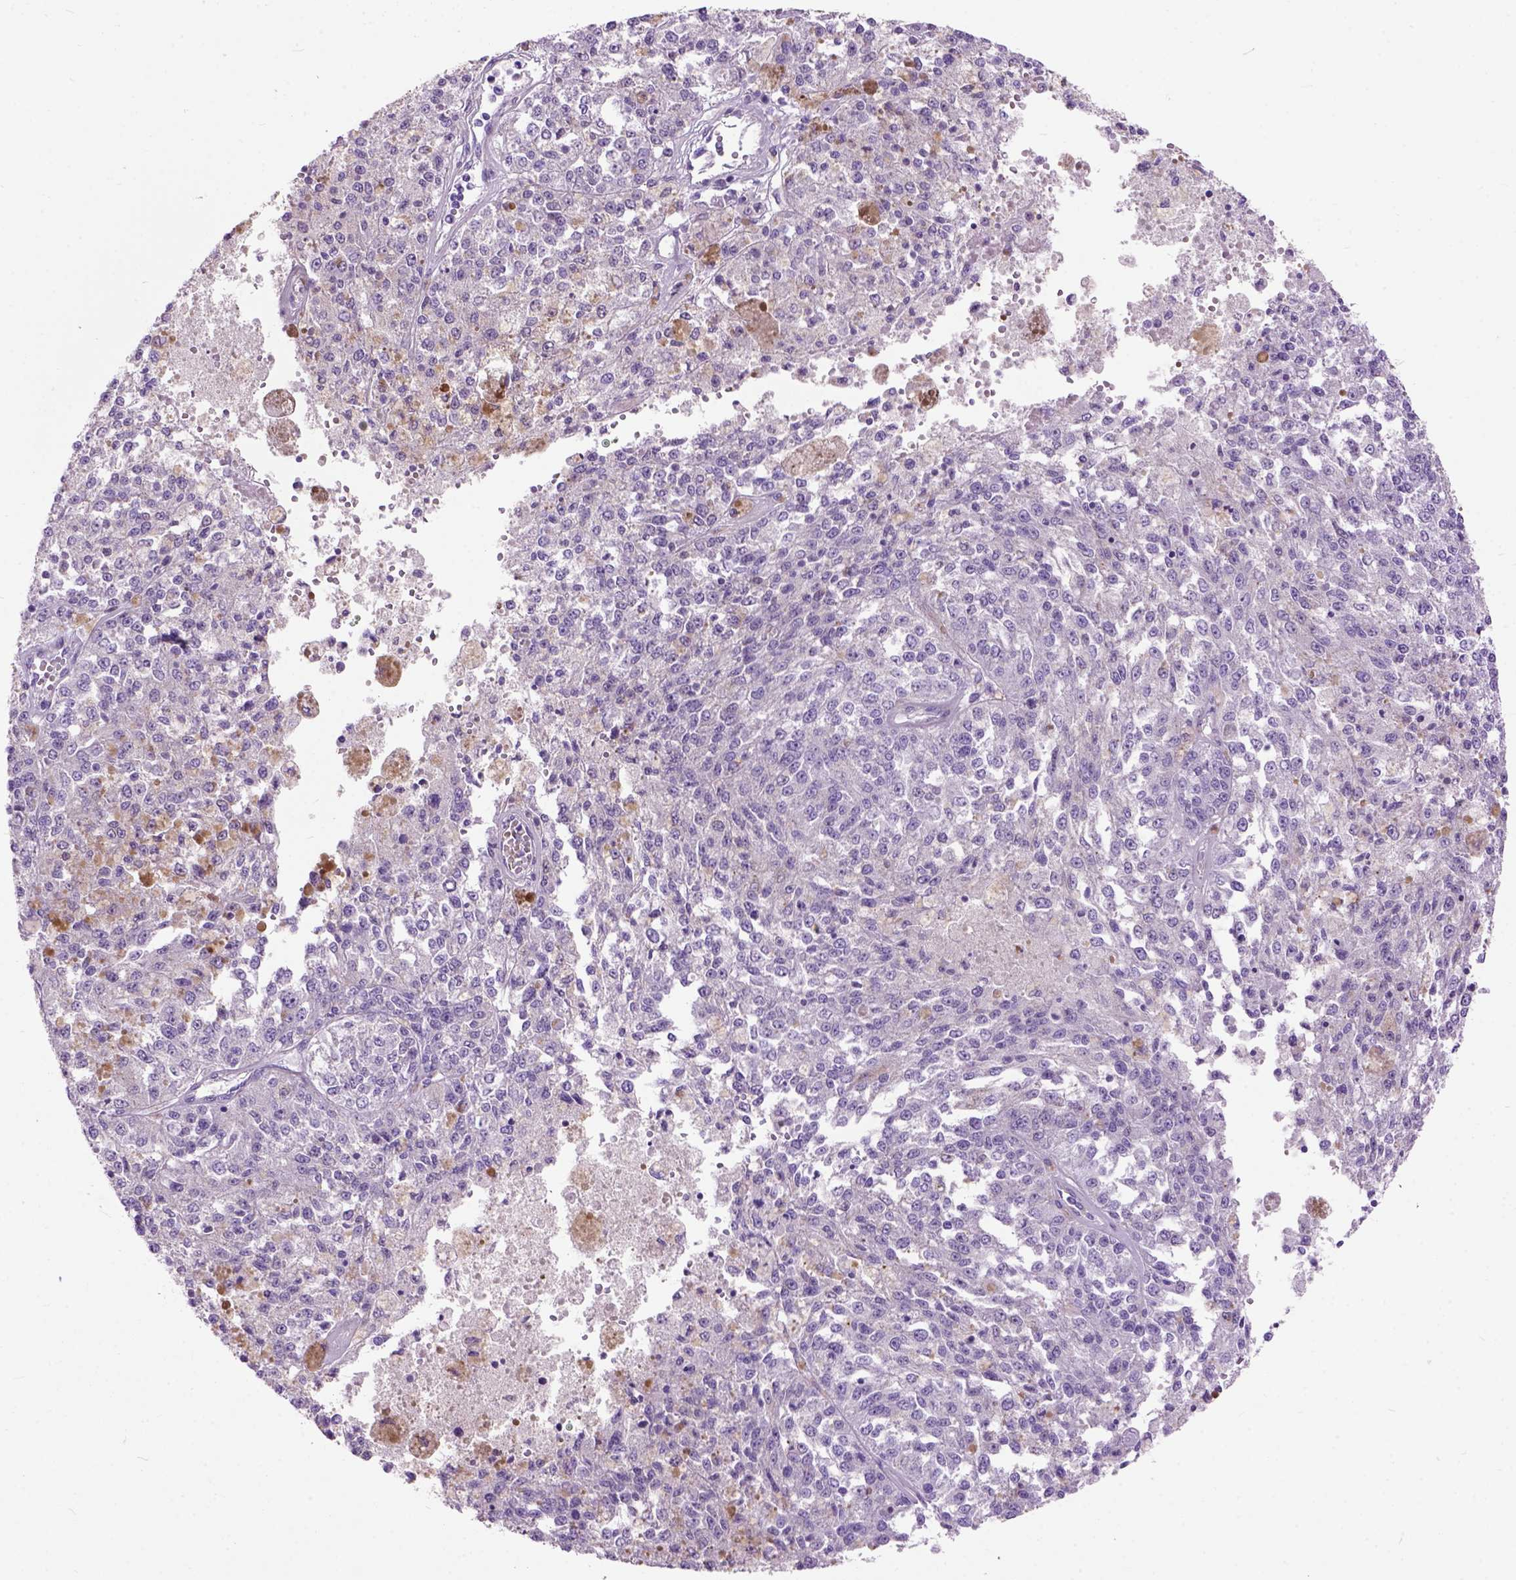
{"staining": {"intensity": "negative", "quantity": "none", "location": "none"}, "tissue": "melanoma", "cell_type": "Tumor cells", "image_type": "cancer", "snomed": [{"axis": "morphology", "description": "Malignant melanoma, Metastatic site"}, {"axis": "topography", "description": "Lymph node"}], "caption": "There is no significant staining in tumor cells of malignant melanoma (metastatic site).", "gene": "MAPT", "patient": {"sex": "female", "age": 64}}